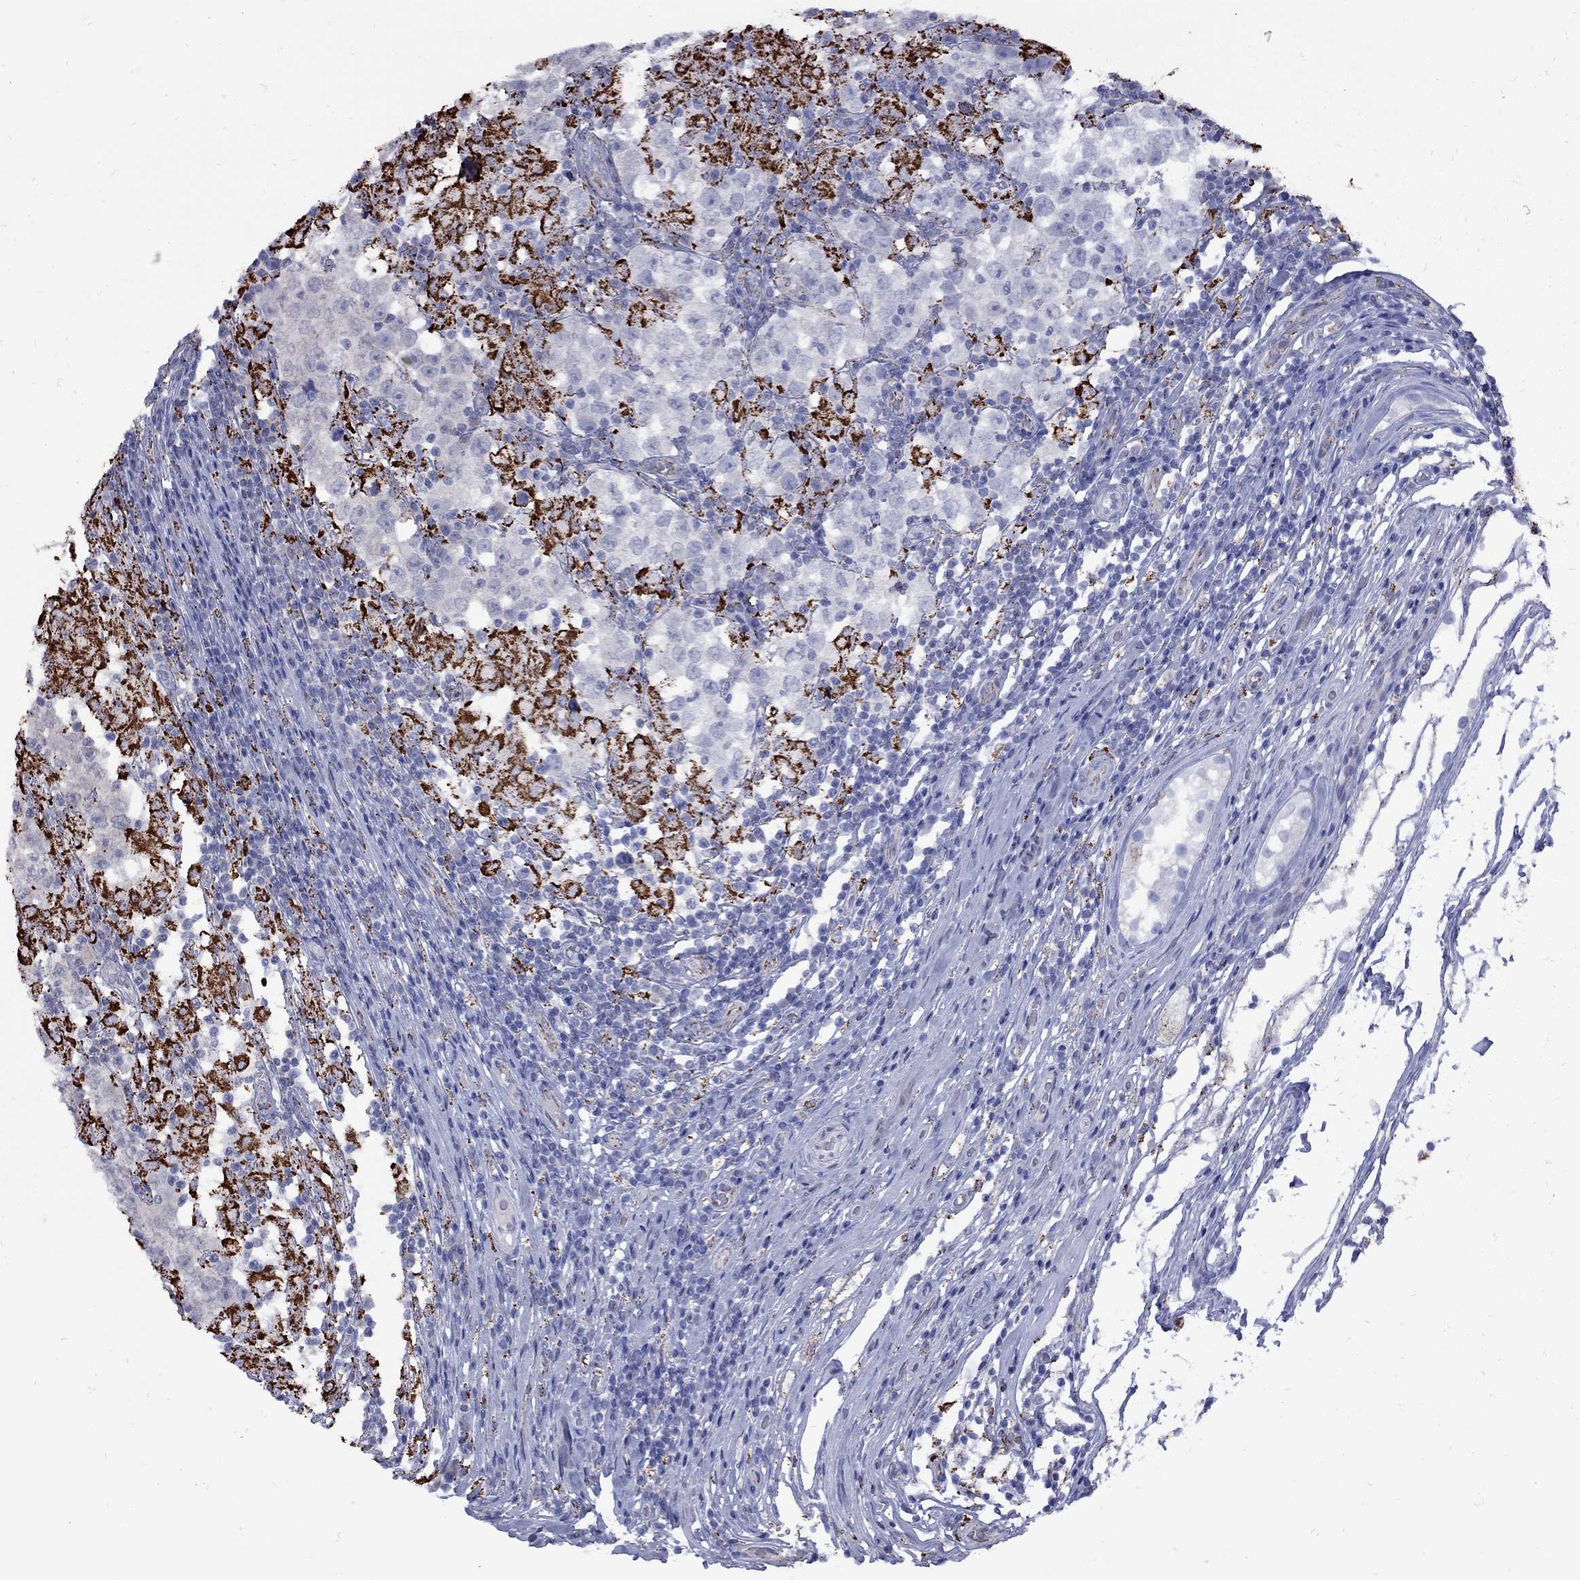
{"staining": {"intensity": "strong", "quantity": "<25%", "location": "cytoplasmic/membranous"}, "tissue": "testis cancer", "cell_type": "Tumor cells", "image_type": "cancer", "snomed": [{"axis": "morphology", "description": "Seminoma, NOS"}, {"axis": "morphology", "description": "Carcinoma, Embryonal, NOS"}, {"axis": "topography", "description": "Testis"}], "caption": "The image exhibits immunohistochemical staining of testis cancer (seminoma). There is strong cytoplasmic/membranous positivity is identified in approximately <25% of tumor cells. The protein of interest is shown in brown color, while the nuclei are stained blue.", "gene": "SESTD1", "patient": {"sex": "male", "age": 41}}